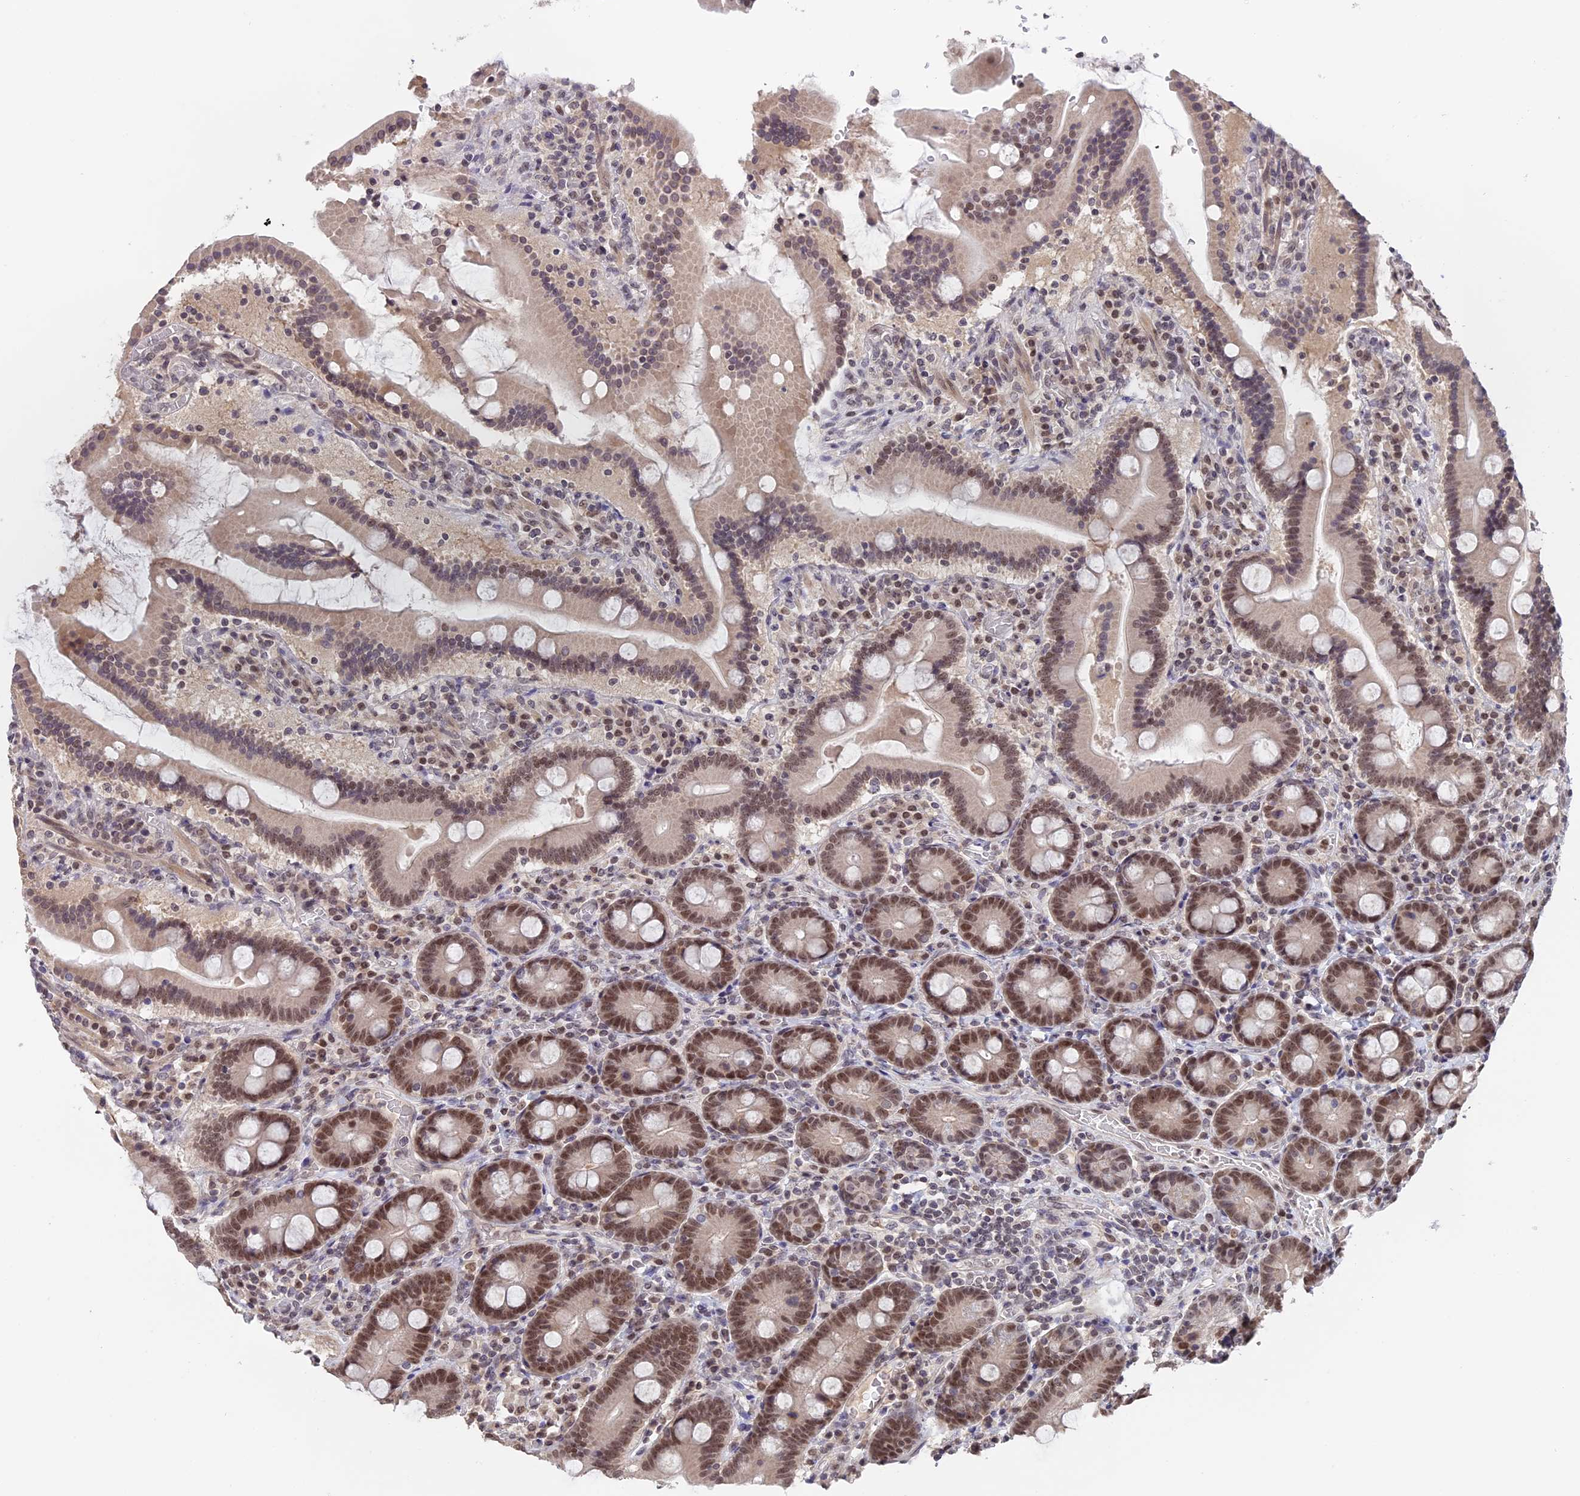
{"staining": {"intensity": "moderate", "quantity": ">75%", "location": "nuclear"}, "tissue": "duodenum", "cell_type": "Glandular cells", "image_type": "normal", "snomed": [{"axis": "morphology", "description": "Normal tissue, NOS"}, {"axis": "topography", "description": "Duodenum"}], "caption": "Glandular cells demonstrate medium levels of moderate nuclear expression in approximately >75% of cells in unremarkable human duodenum.", "gene": "RFC5", "patient": {"sex": "male", "age": 55}}